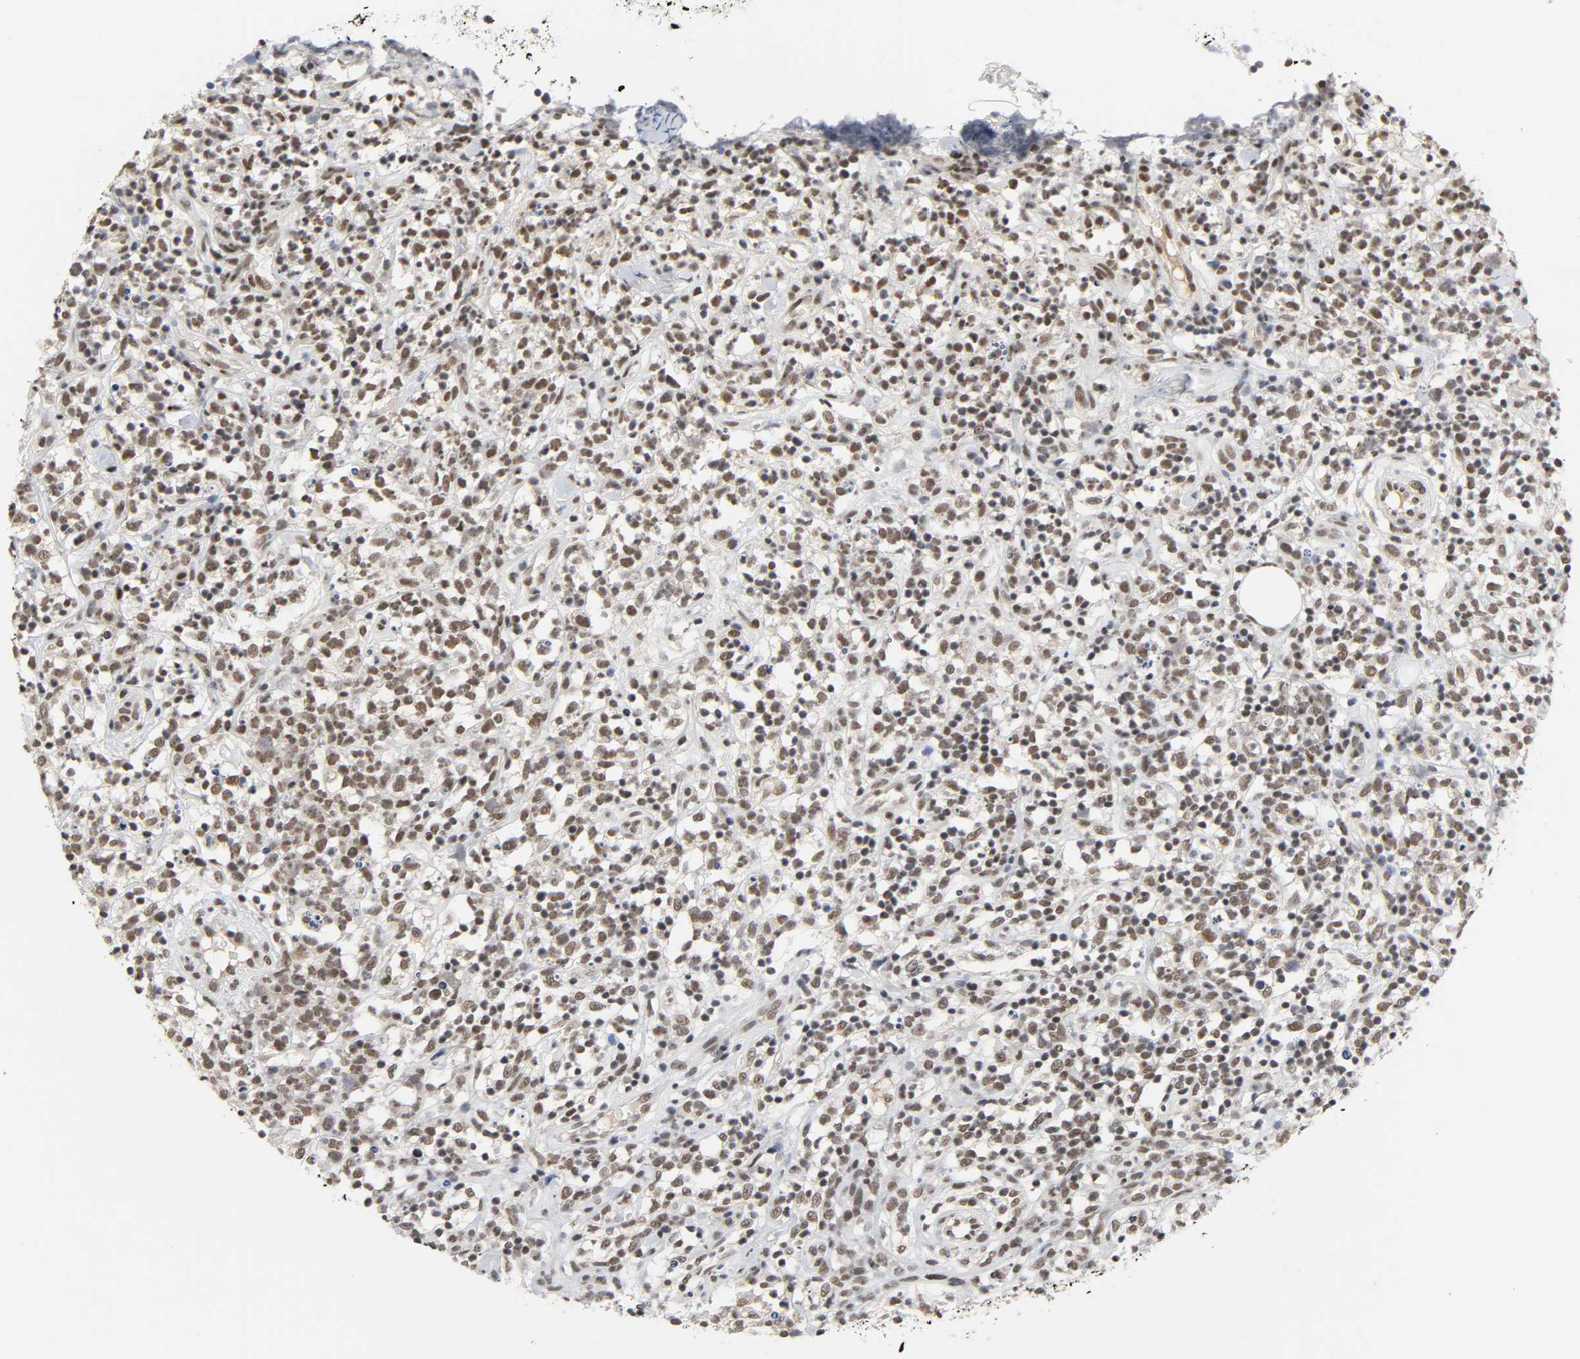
{"staining": {"intensity": "moderate", "quantity": ">75%", "location": "nuclear"}, "tissue": "lymphoma", "cell_type": "Tumor cells", "image_type": "cancer", "snomed": [{"axis": "morphology", "description": "Malignant lymphoma, non-Hodgkin's type, High grade"}, {"axis": "topography", "description": "Lymph node"}], "caption": "Malignant lymphoma, non-Hodgkin's type (high-grade) tissue exhibits moderate nuclear positivity in approximately >75% of tumor cells", "gene": "NCOA6", "patient": {"sex": "female", "age": 73}}